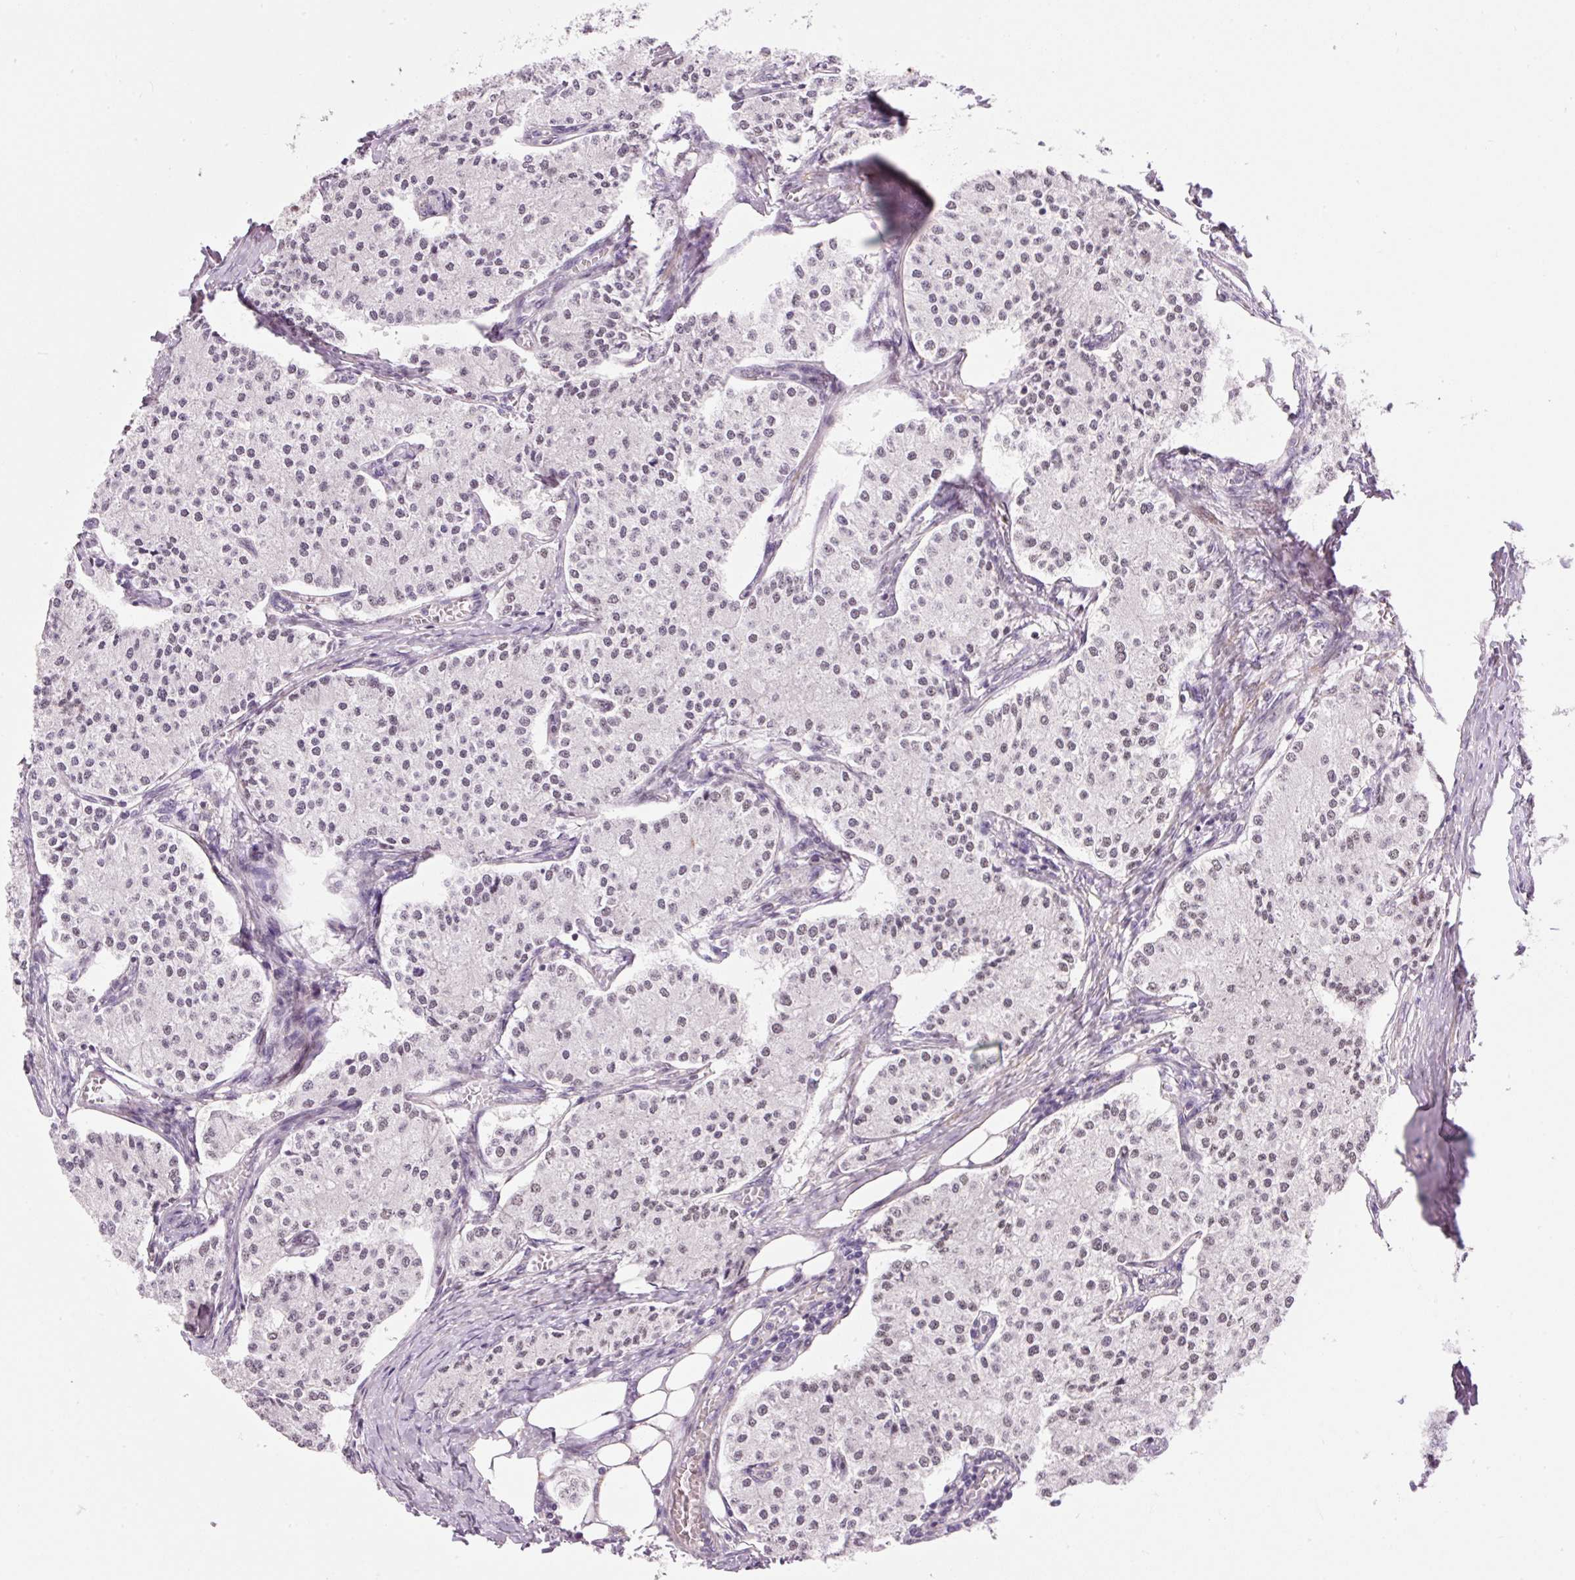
{"staining": {"intensity": "weak", "quantity": "<25%", "location": "nuclear"}, "tissue": "carcinoid", "cell_type": "Tumor cells", "image_type": "cancer", "snomed": [{"axis": "morphology", "description": "Carcinoid, malignant, NOS"}, {"axis": "topography", "description": "Colon"}], "caption": "Carcinoid (malignant) was stained to show a protein in brown. There is no significant positivity in tumor cells.", "gene": "HNF1A", "patient": {"sex": "female", "age": 52}}